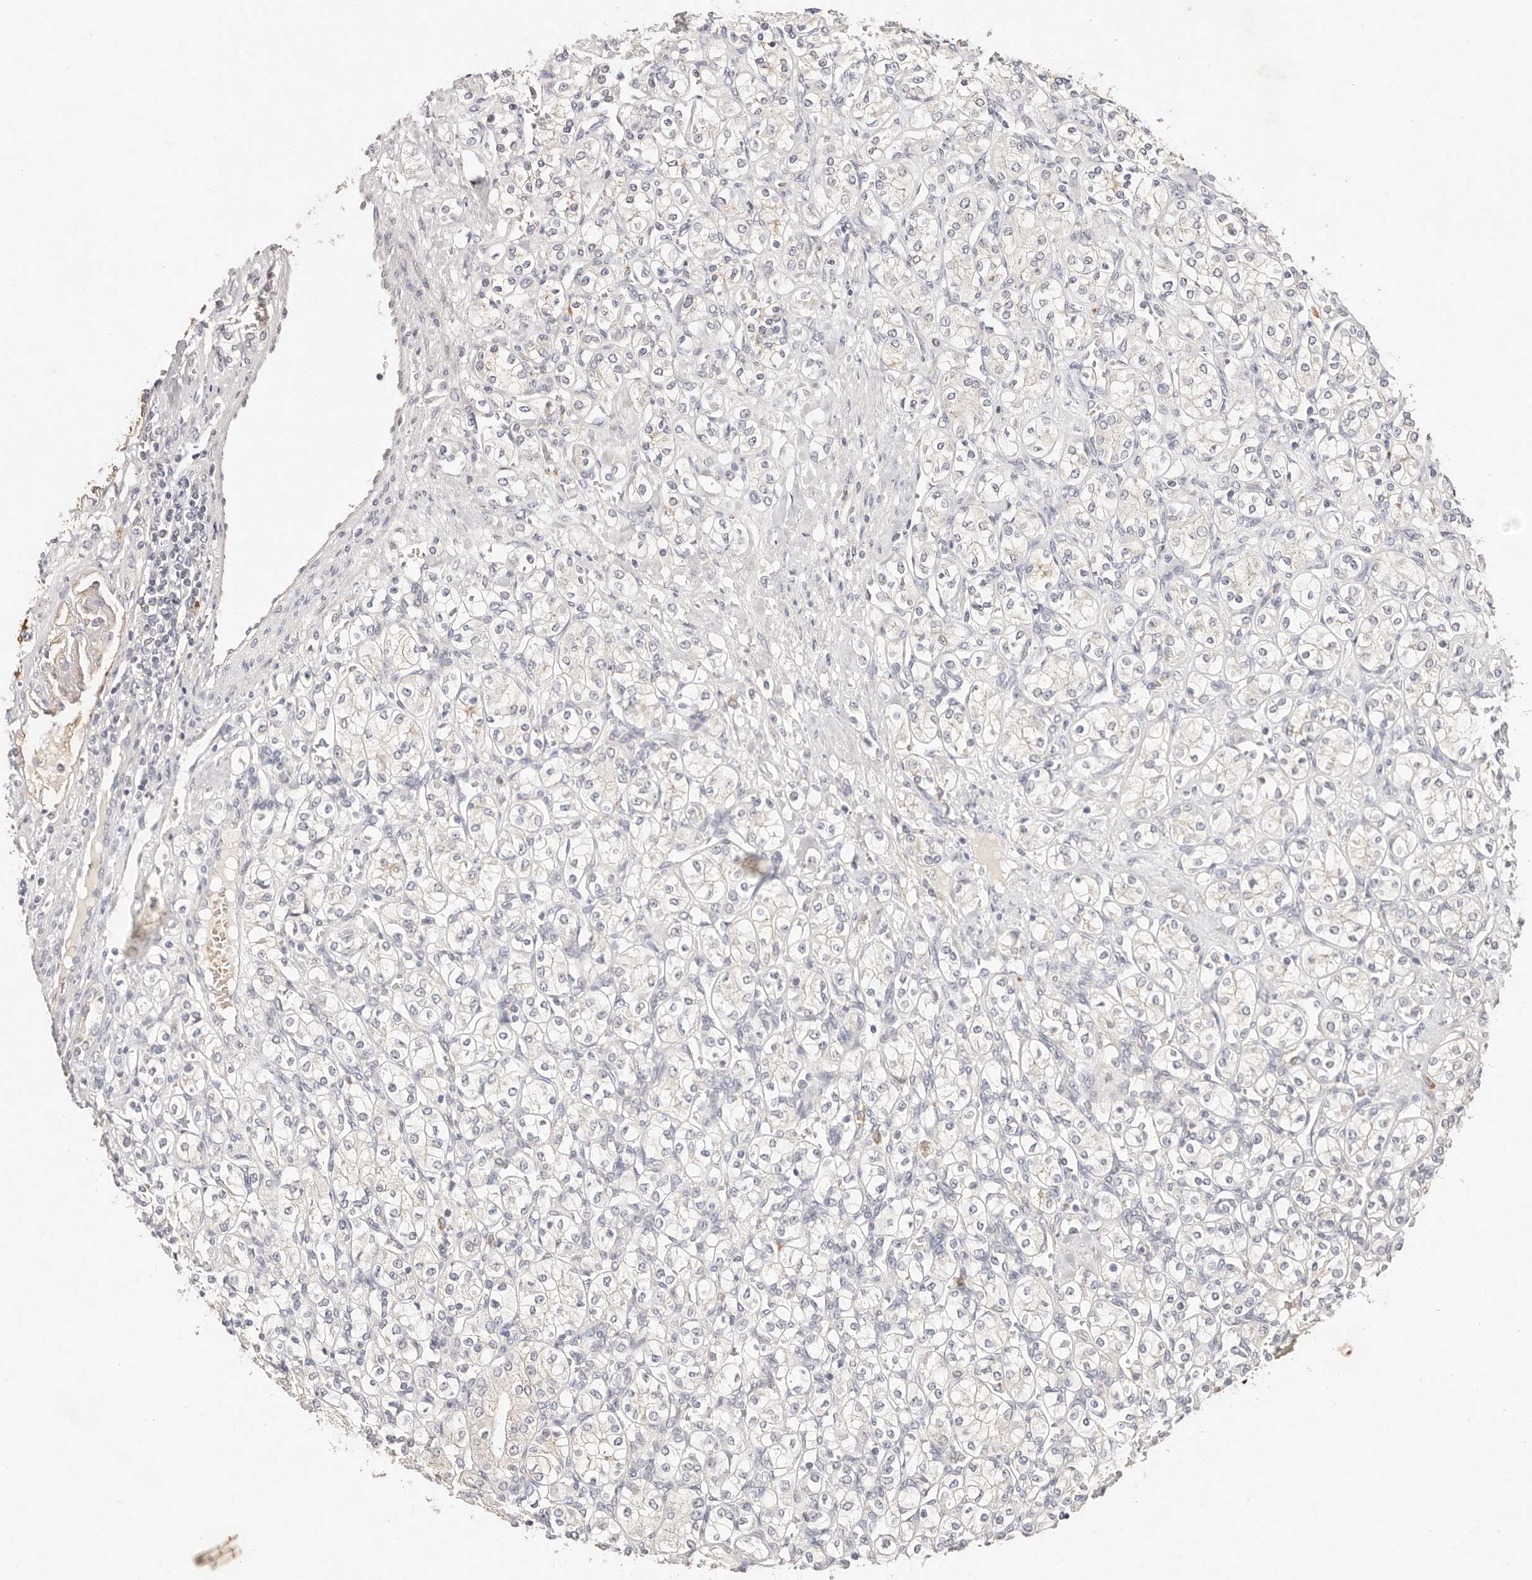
{"staining": {"intensity": "negative", "quantity": "none", "location": "none"}, "tissue": "renal cancer", "cell_type": "Tumor cells", "image_type": "cancer", "snomed": [{"axis": "morphology", "description": "Adenocarcinoma, NOS"}, {"axis": "topography", "description": "Kidney"}], "caption": "High power microscopy image of an immunohistochemistry histopathology image of renal cancer (adenocarcinoma), revealing no significant staining in tumor cells. (DAB immunohistochemistry visualized using brightfield microscopy, high magnification).", "gene": "CXADR", "patient": {"sex": "male", "age": 77}}